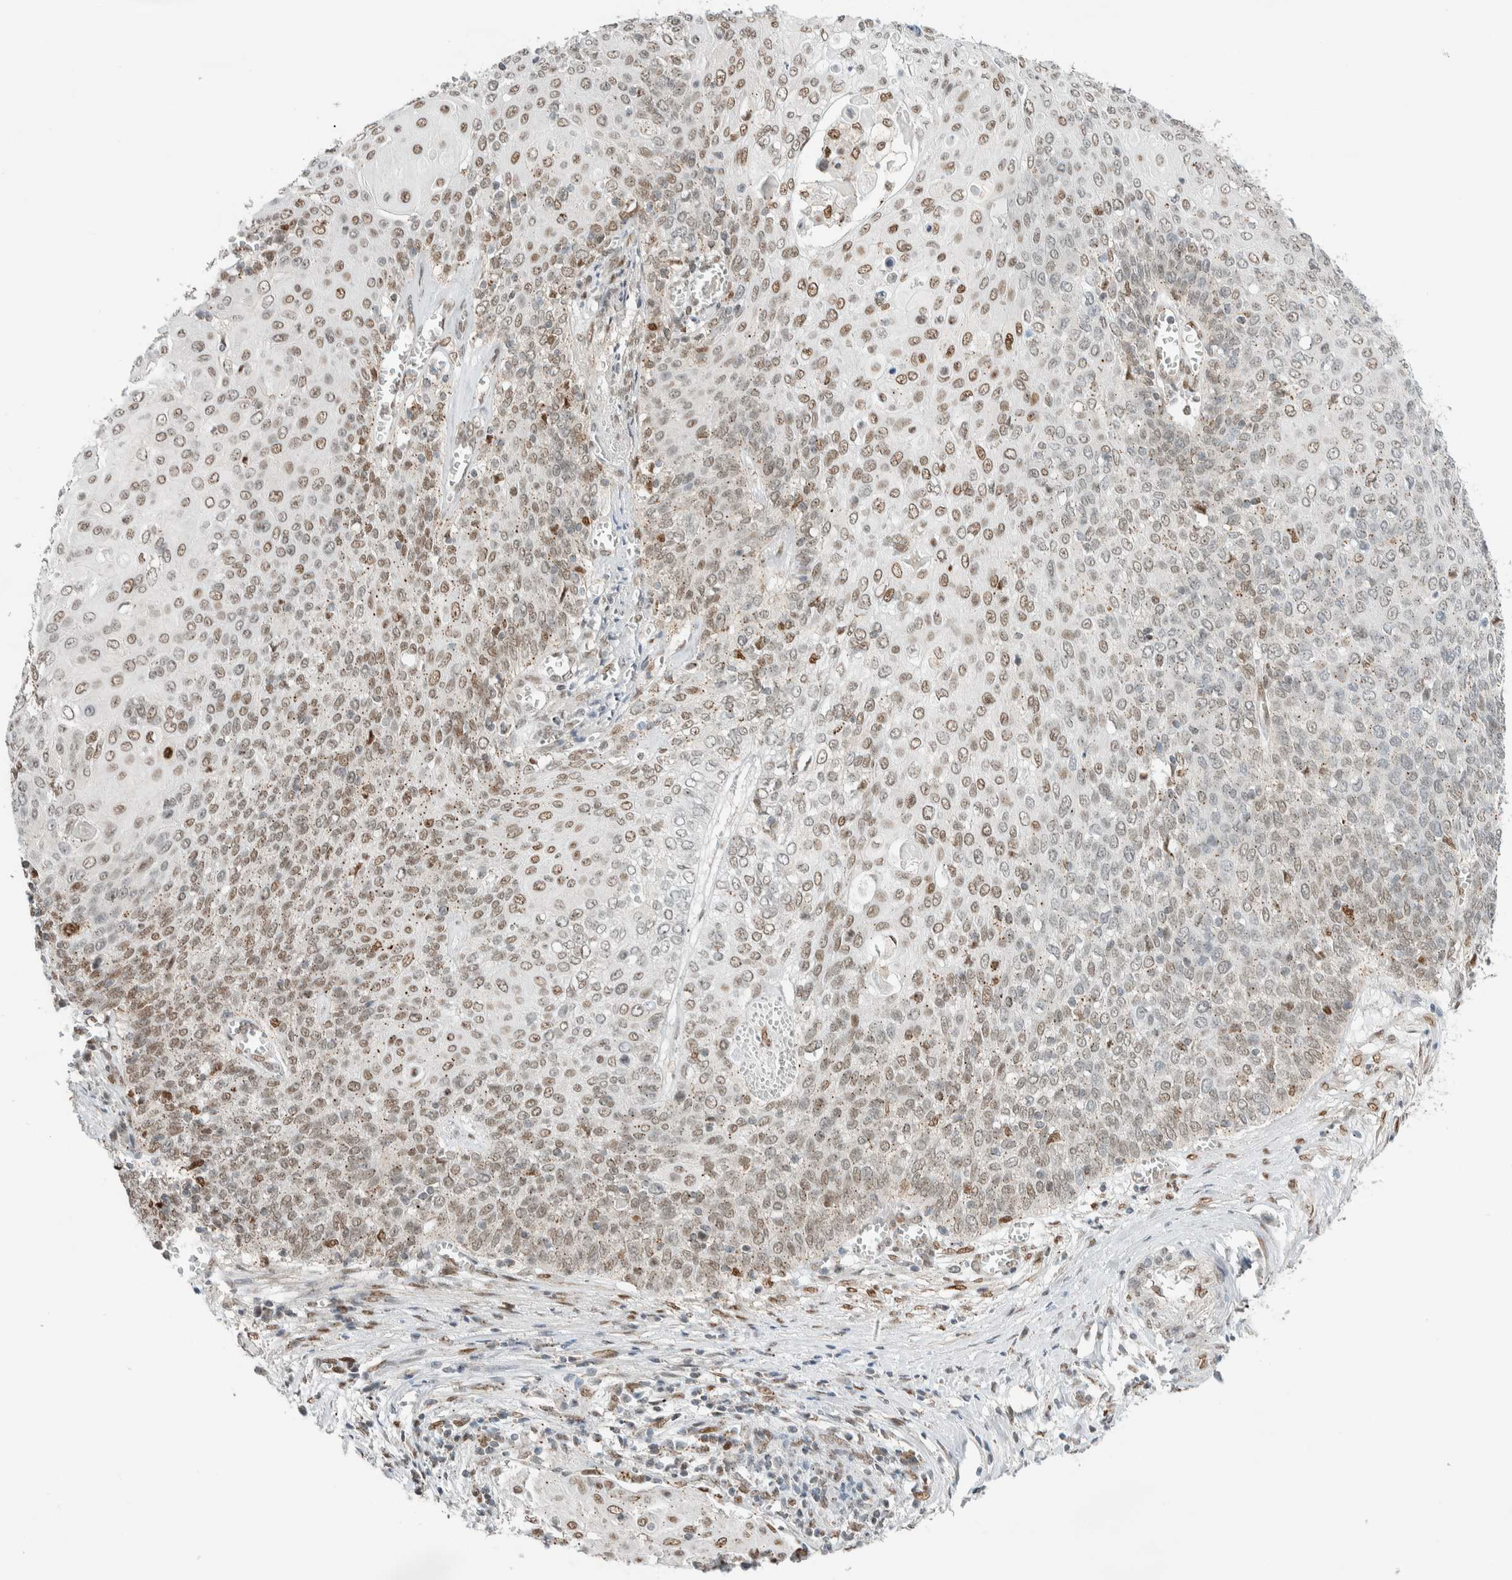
{"staining": {"intensity": "weak", "quantity": ">75%", "location": "cytoplasmic/membranous,nuclear"}, "tissue": "cervical cancer", "cell_type": "Tumor cells", "image_type": "cancer", "snomed": [{"axis": "morphology", "description": "Squamous cell carcinoma, NOS"}, {"axis": "topography", "description": "Cervix"}], "caption": "The histopathology image reveals staining of cervical cancer (squamous cell carcinoma), revealing weak cytoplasmic/membranous and nuclear protein positivity (brown color) within tumor cells.", "gene": "TFE3", "patient": {"sex": "female", "age": 39}}